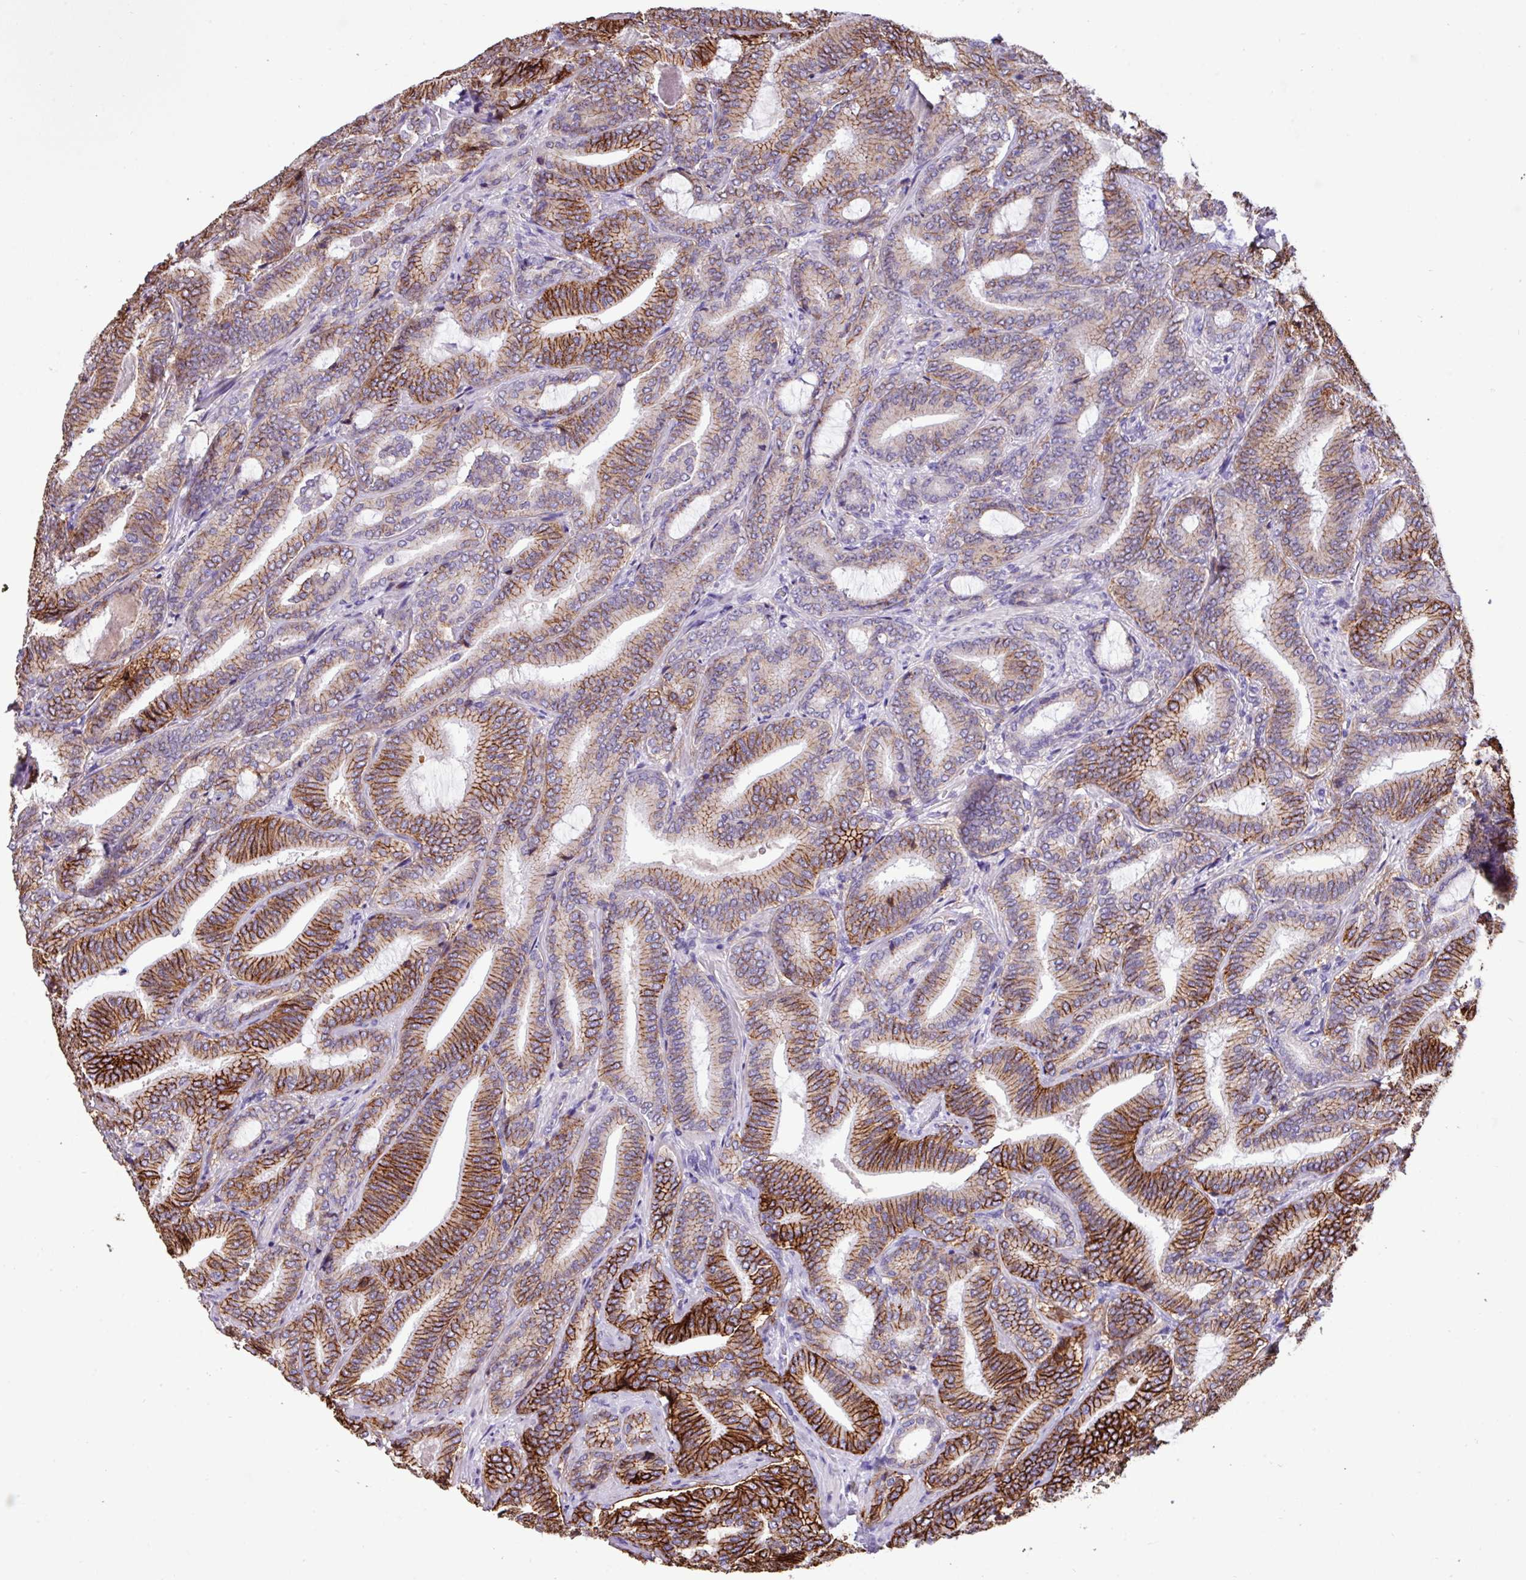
{"staining": {"intensity": "strong", "quantity": "25%-75%", "location": "cytoplasmic/membranous"}, "tissue": "prostate cancer", "cell_type": "Tumor cells", "image_type": "cancer", "snomed": [{"axis": "morphology", "description": "Adenocarcinoma, Low grade"}, {"axis": "topography", "description": "Prostate and seminal vesicle, NOS"}], "caption": "Immunohistochemistry image of human adenocarcinoma (low-grade) (prostate) stained for a protein (brown), which shows high levels of strong cytoplasmic/membranous positivity in approximately 25%-75% of tumor cells.", "gene": "EPCAM", "patient": {"sex": "male", "age": 61}}